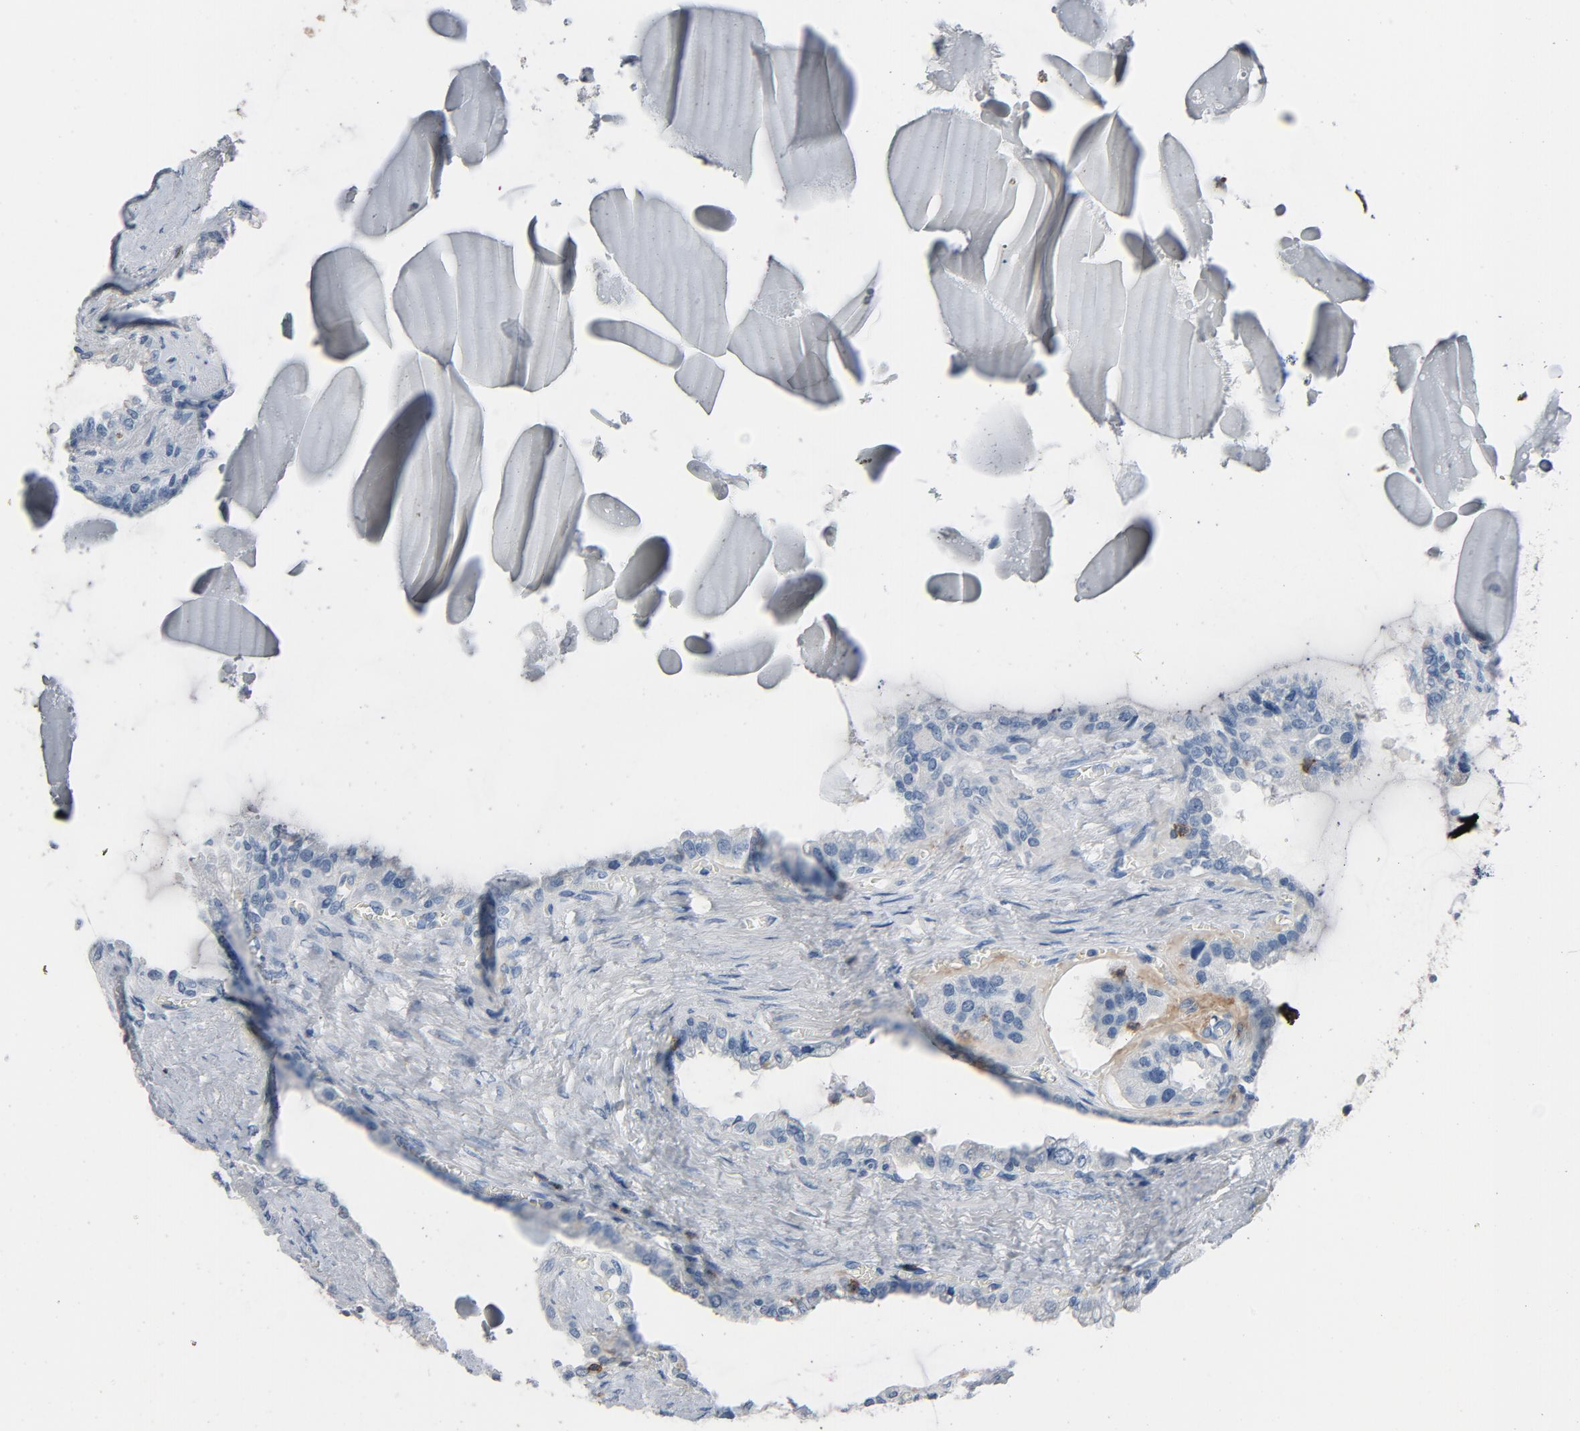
{"staining": {"intensity": "negative", "quantity": "none", "location": "none"}, "tissue": "seminal vesicle", "cell_type": "Glandular cells", "image_type": "normal", "snomed": [{"axis": "morphology", "description": "Normal tissue, NOS"}, {"axis": "morphology", "description": "Inflammation, NOS"}, {"axis": "topography", "description": "Urinary bladder"}, {"axis": "topography", "description": "Prostate"}, {"axis": "topography", "description": "Seminal veicle"}], "caption": "Immunohistochemistry (IHC) image of unremarkable seminal vesicle: seminal vesicle stained with DAB exhibits no significant protein expression in glandular cells. (DAB (3,3'-diaminobenzidine) immunohistochemistry, high magnification).", "gene": "LCK", "patient": {"sex": "male", "age": 82}}